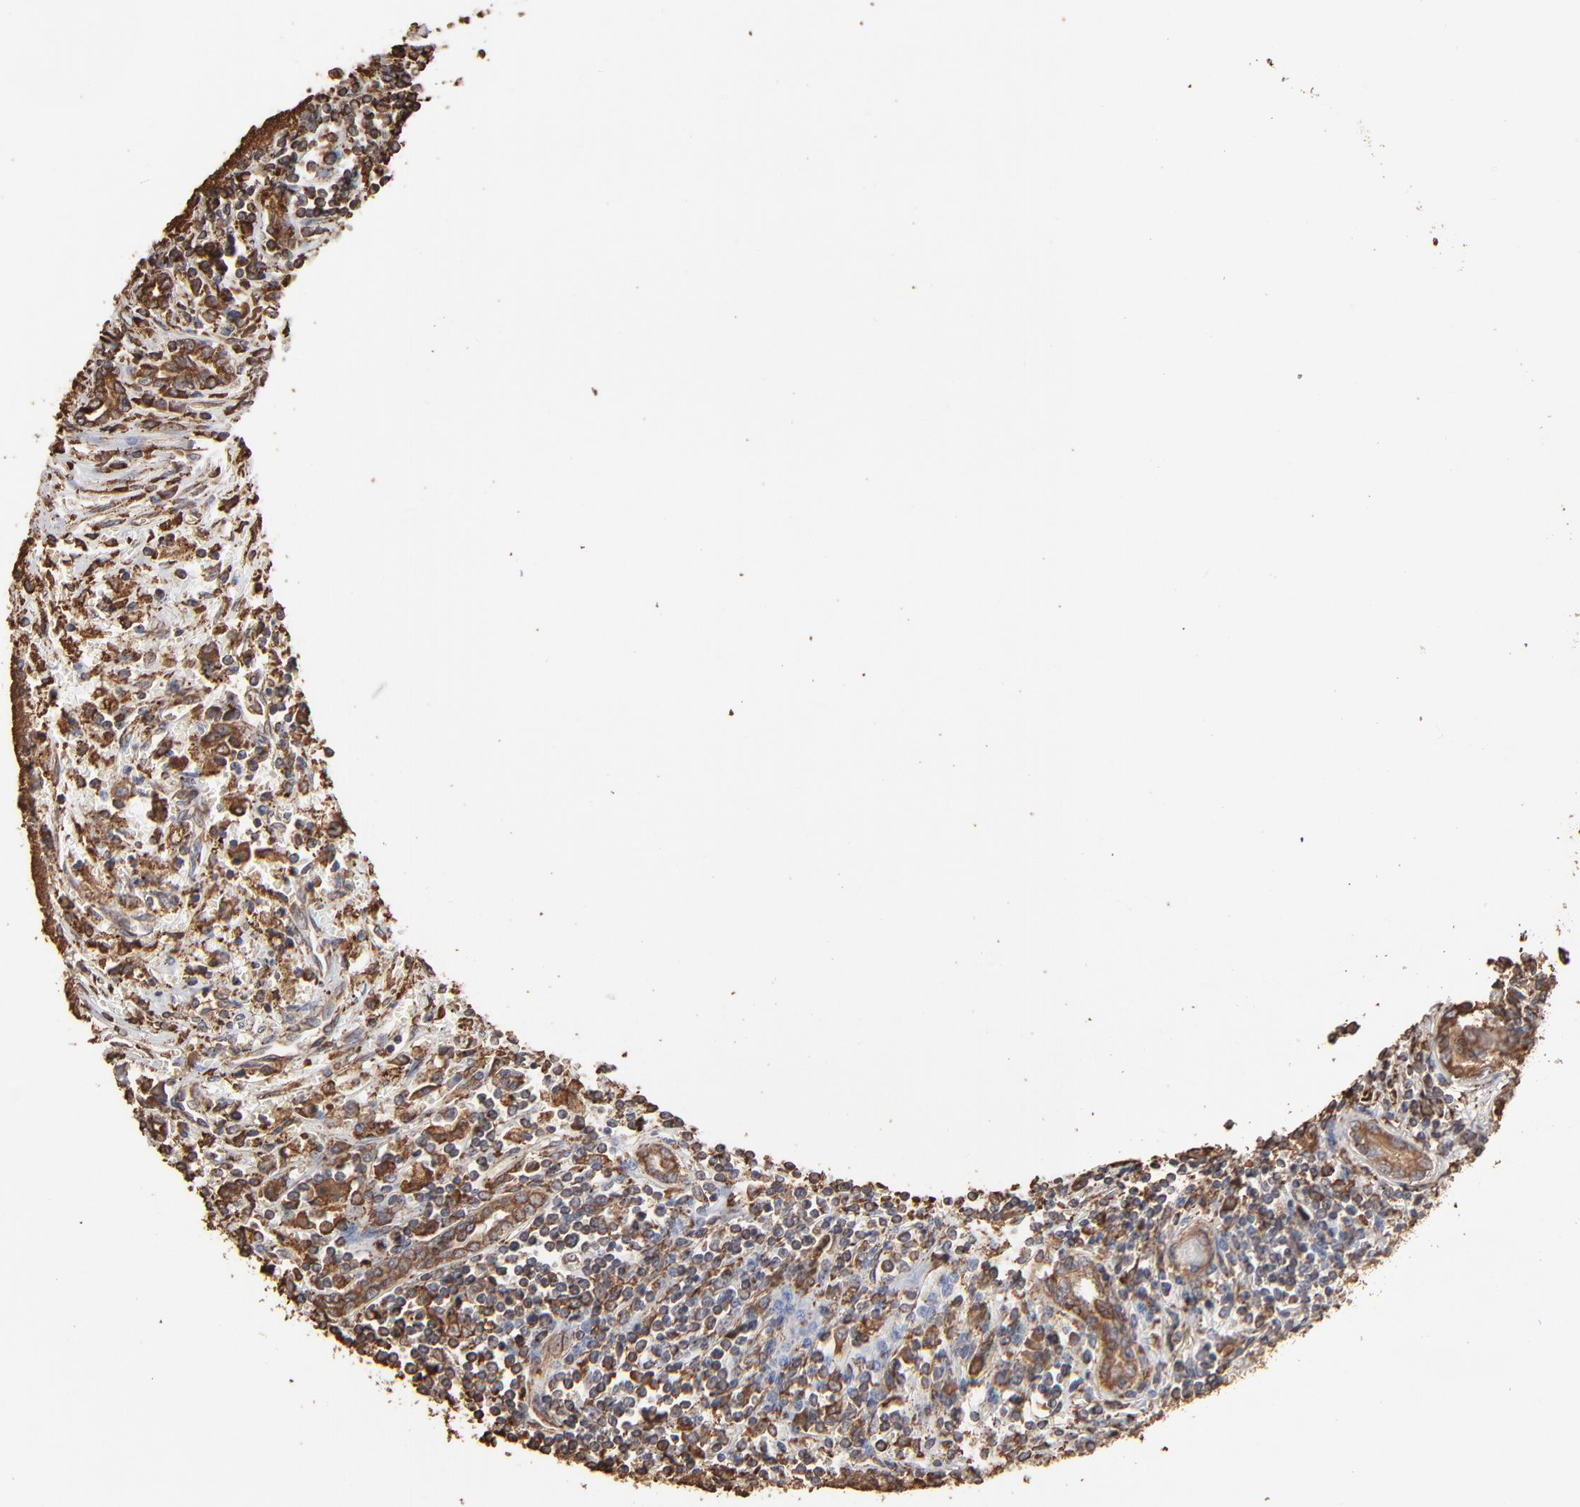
{"staining": {"intensity": "moderate", "quantity": ">75%", "location": "cytoplasmic/membranous"}, "tissue": "renal cancer", "cell_type": "Tumor cells", "image_type": "cancer", "snomed": [{"axis": "morphology", "description": "Normal tissue, NOS"}, {"axis": "morphology", "description": "Adenocarcinoma, NOS"}, {"axis": "topography", "description": "Kidney"}], "caption": "IHC micrograph of renal cancer stained for a protein (brown), which shows medium levels of moderate cytoplasmic/membranous staining in approximately >75% of tumor cells.", "gene": "PDIA3", "patient": {"sex": "male", "age": 71}}